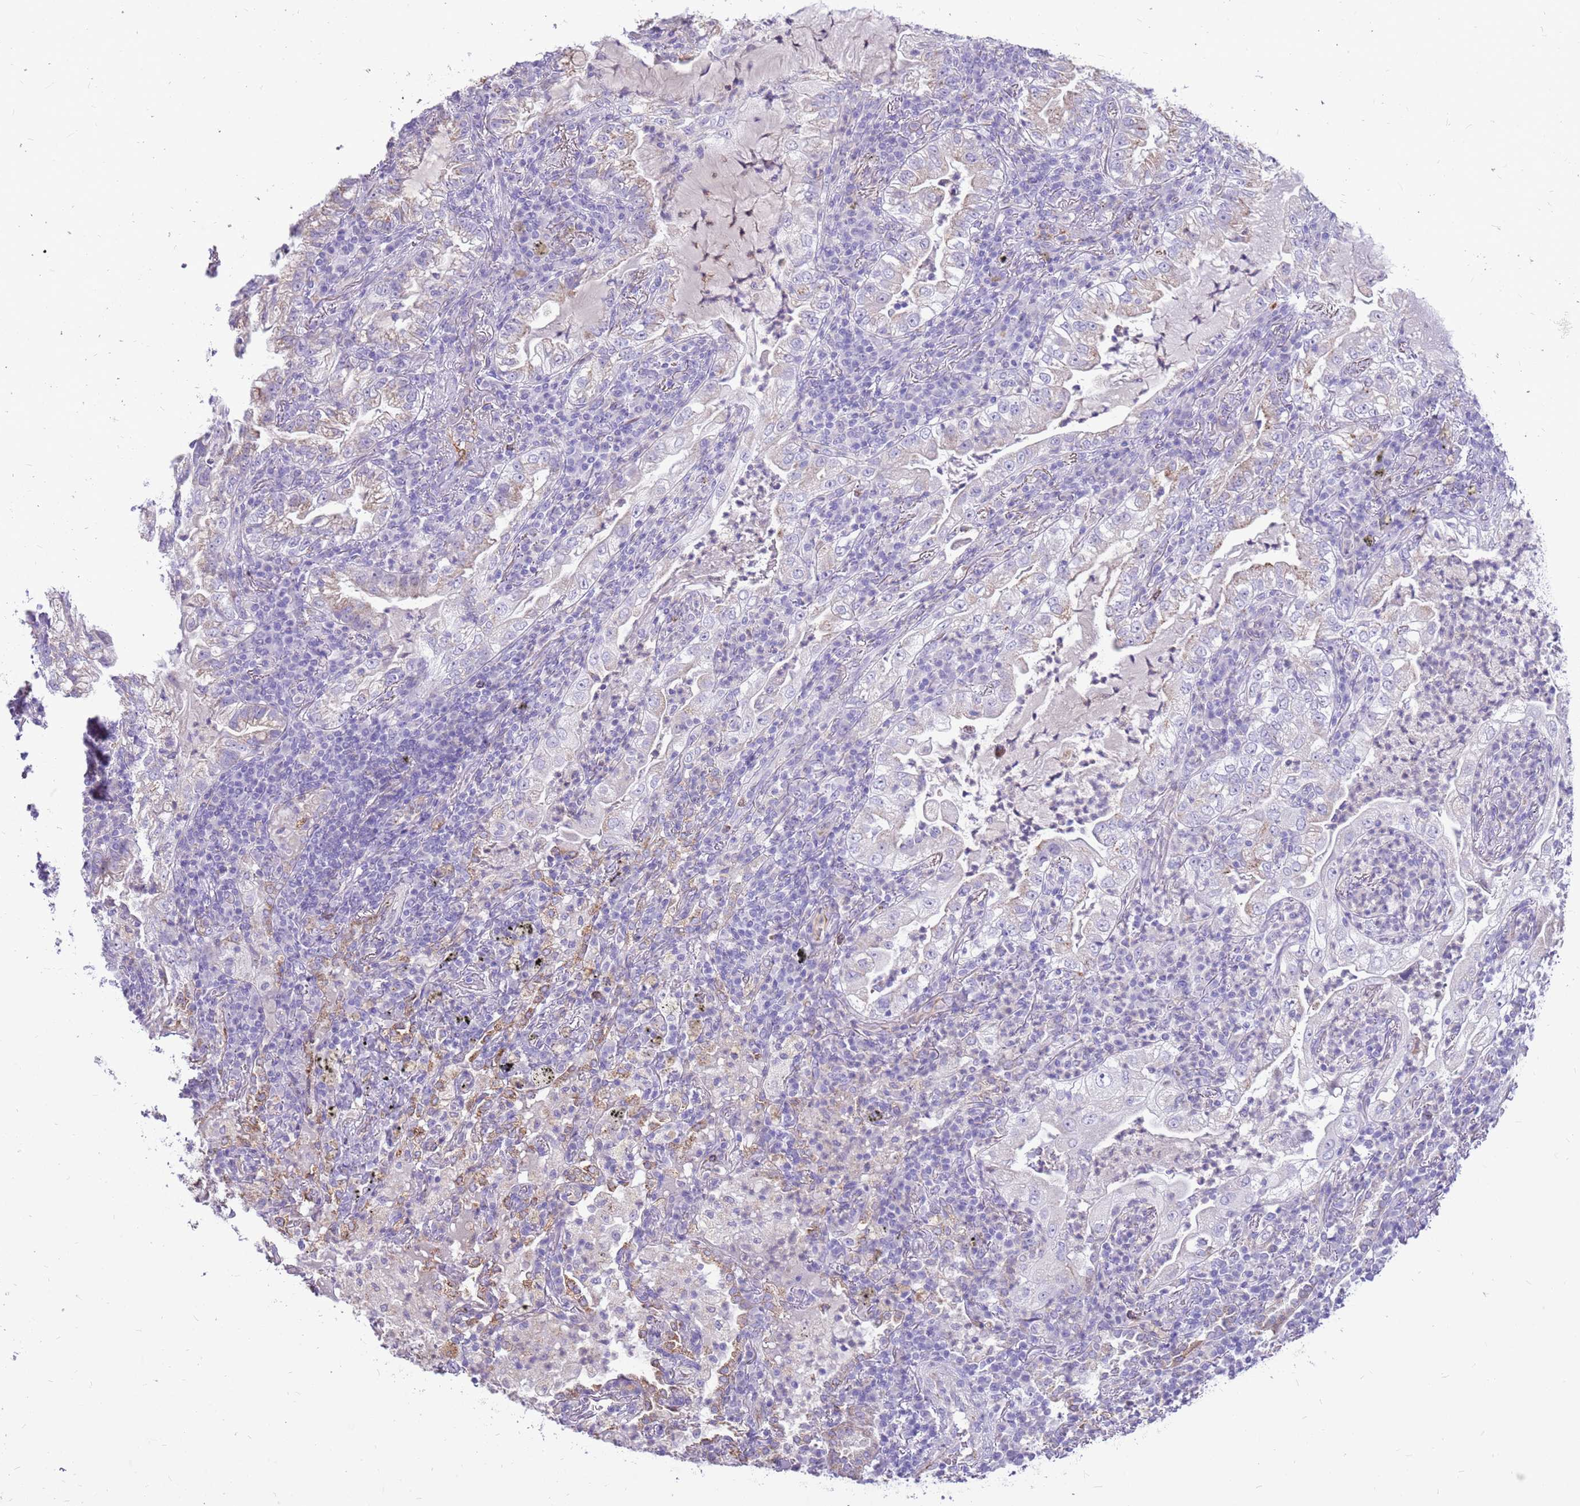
{"staining": {"intensity": "weak", "quantity": "25%-75%", "location": "cytoplasmic/membranous"}, "tissue": "lung cancer", "cell_type": "Tumor cells", "image_type": "cancer", "snomed": [{"axis": "morphology", "description": "Adenocarcinoma, NOS"}, {"axis": "topography", "description": "Lung"}], "caption": "The immunohistochemical stain shows weak cytoplasmic/membranous positivity in tumor cells of lung cancer (adenocarcinoma) tissue.", "gene": "PCNX1", "patient": {"sex": "female", "age": 73}}